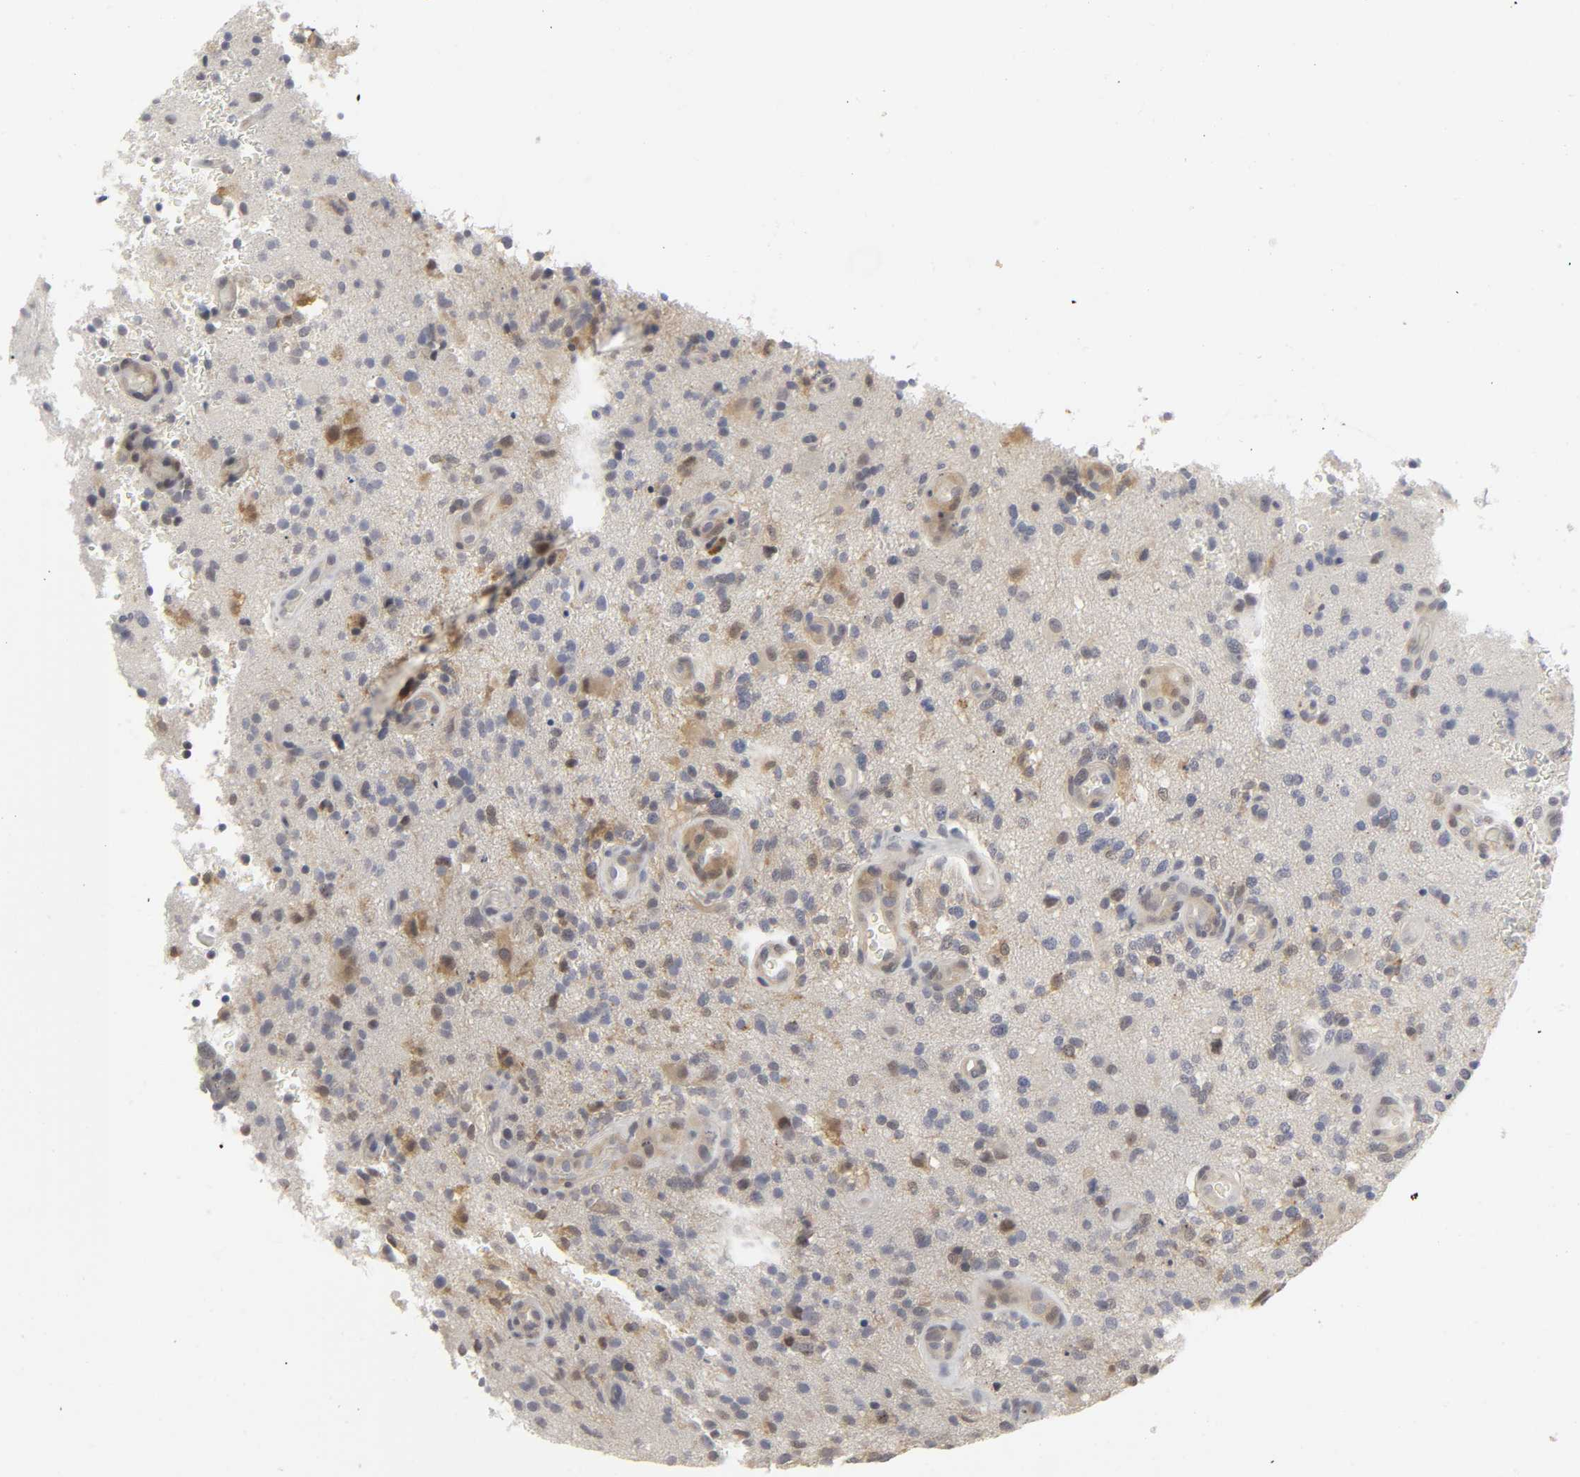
{"staining": {"intensity": "weak", "quantity": "25%-75%", "location": "cytoplasmic/membranous,nuclear"}, "tissue": "glioma", "cell_type": "Tumor cells", "image_type": "cancer", "snomed": [{"axis": "morphology", "description": "Normal tissue, NOS"}, {"axis": "morphology", "description": "Glioma, malignant, High grade"}, {"axis": "topography", "description": "Cerebral cortex"}], "caption": "The immunohistochemical stain highlights weak cytoplasmic/membranous and nuclear staining in tumor cells of malignant glioma (high-grade) tissue.", "gene": "PDLIM3", "patient": {"sex": "male", "age": 75}}